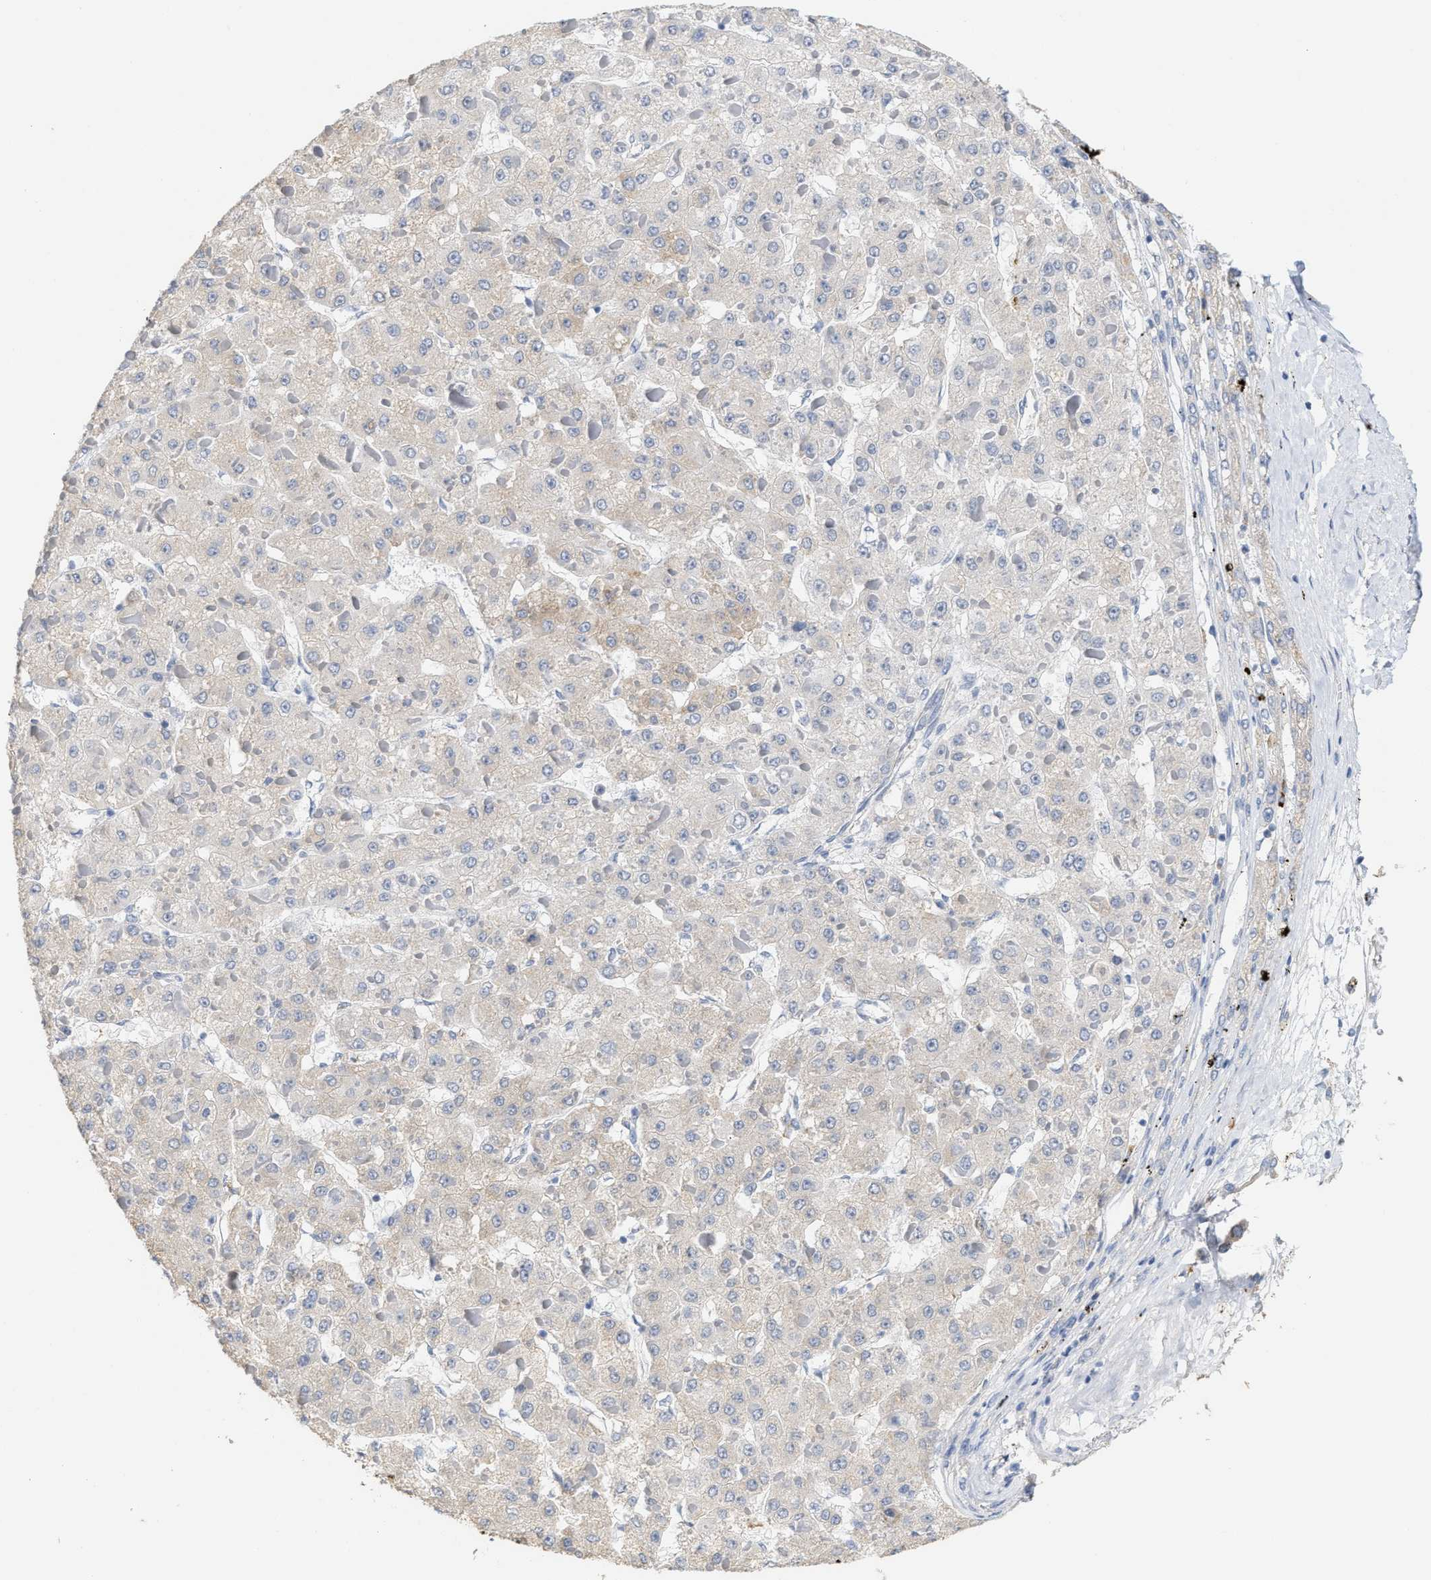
{"staining": {"intensity": "weak", "quantity": "<25%", "location": "cytoplasmic/membranous"}, "tissue": "liver cancer", "cell_type": "Tumor cells", "image_type": "cancer", "snomed": [{"axis": "morphology", "description": "Carcinoma, Hepatocellular, NOS"}, {"axis": "topography", "description": "Liver"}], "caption": "This is an immunohistochemistry image of liver cancer. There is no expression in tumor cells.", "gene": "RYR2", "patient": {"sex": "female", "age": 73}}